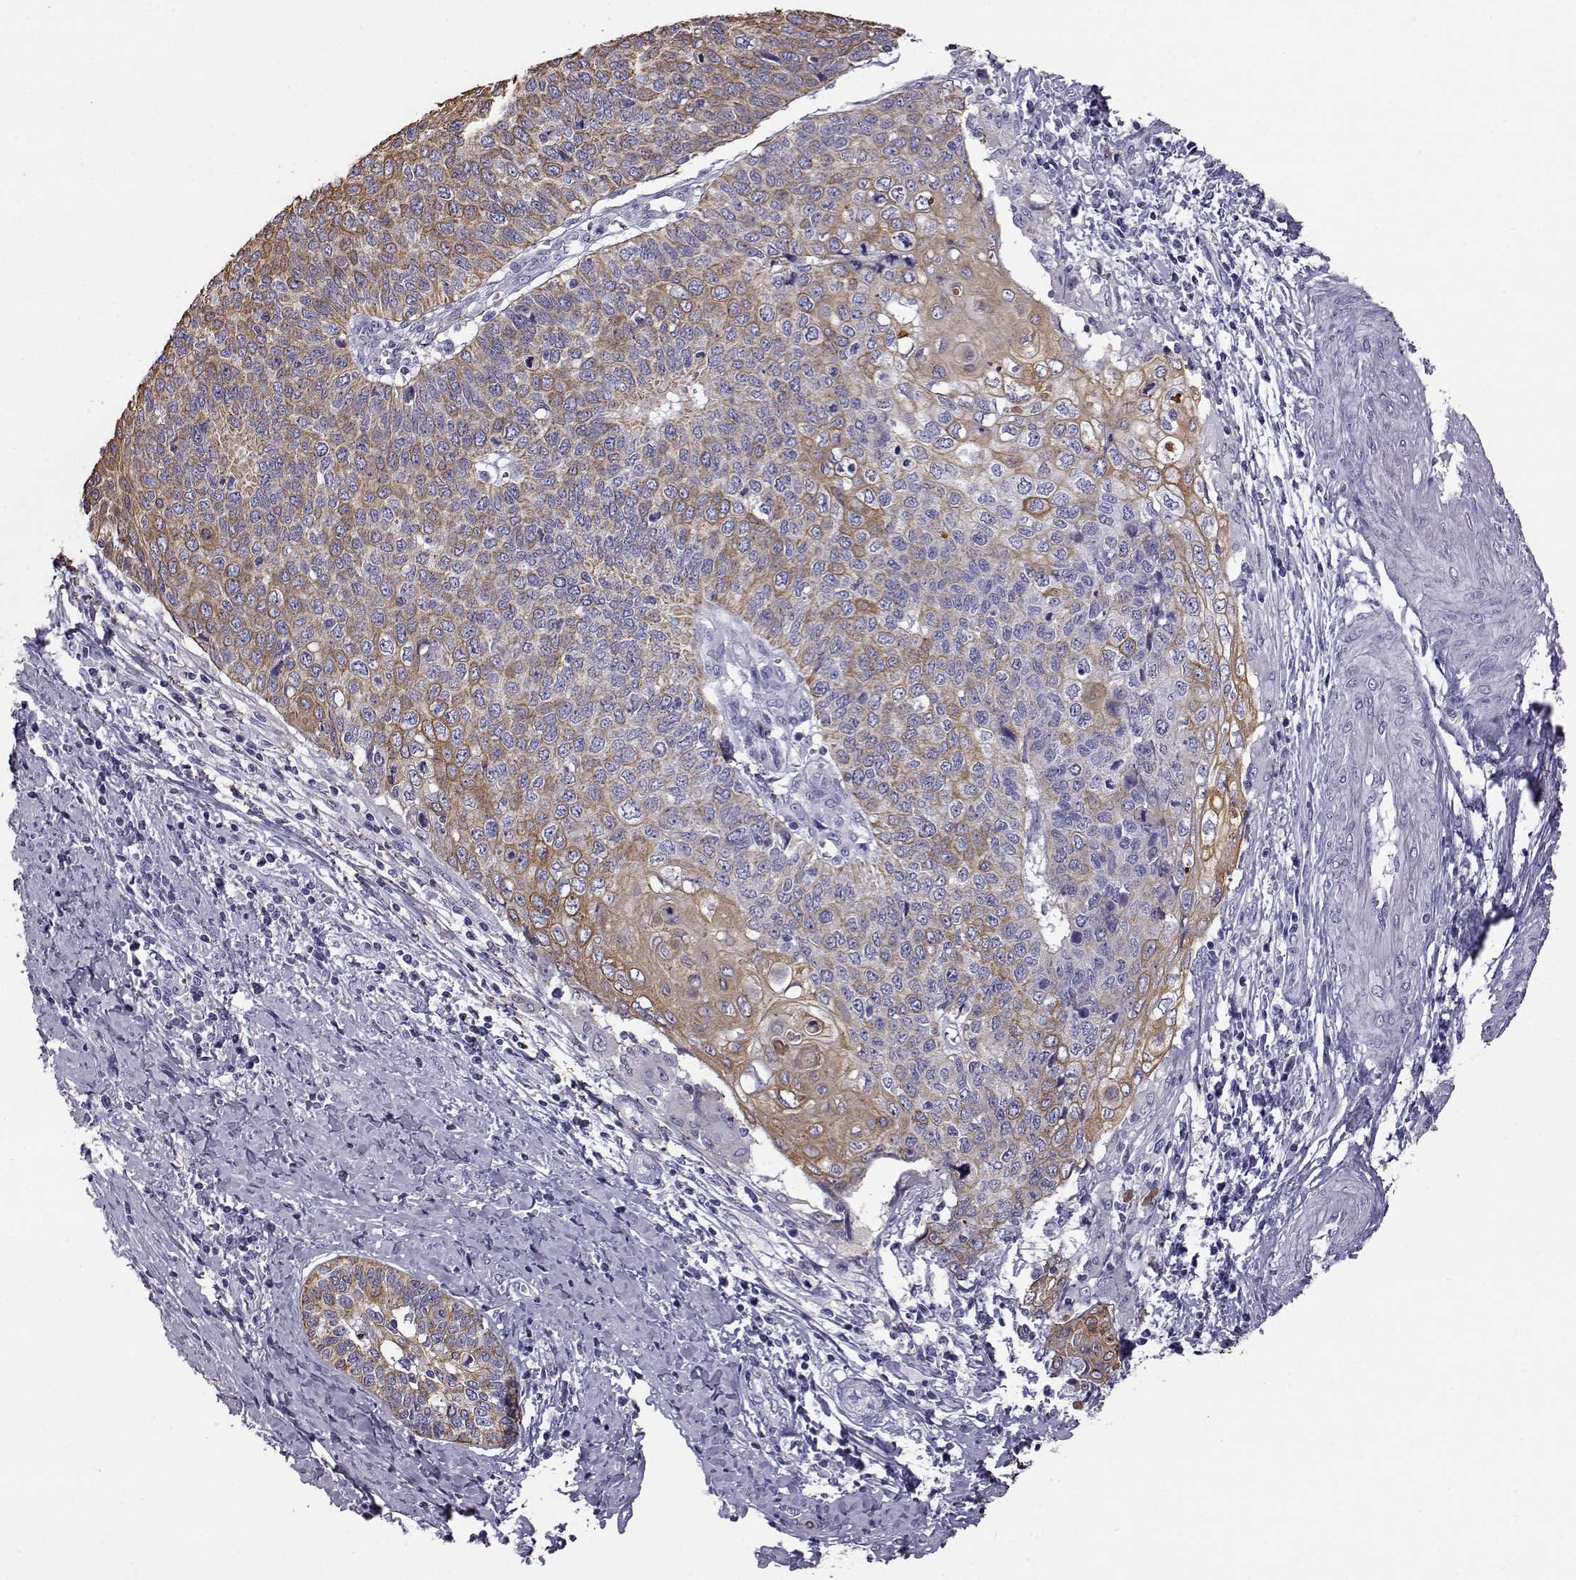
{"staining": {"intensity": "weak", "quantity": "25%-75%", "location": "cytoplasmic/membranous"}, "tissue": "cervical cancer", "cell_type": "Tumor cells", "image_type": "cancer", "snomed": [{"axis": "morphology", "description": "Squamous cell carcinoma, NOS"}, {"axis": "topography", "description": "Cervix"}], "caption": "Protein expression analysis of cervical cancer shows weak cytoplasmic/membranous positivity in about 25%-75% of tumor cells. Ihc stains the protein in brown and the nuclei are stained blue.", "gene": "AKR1B1", "patient": {"sex": "female", "age": 39}}